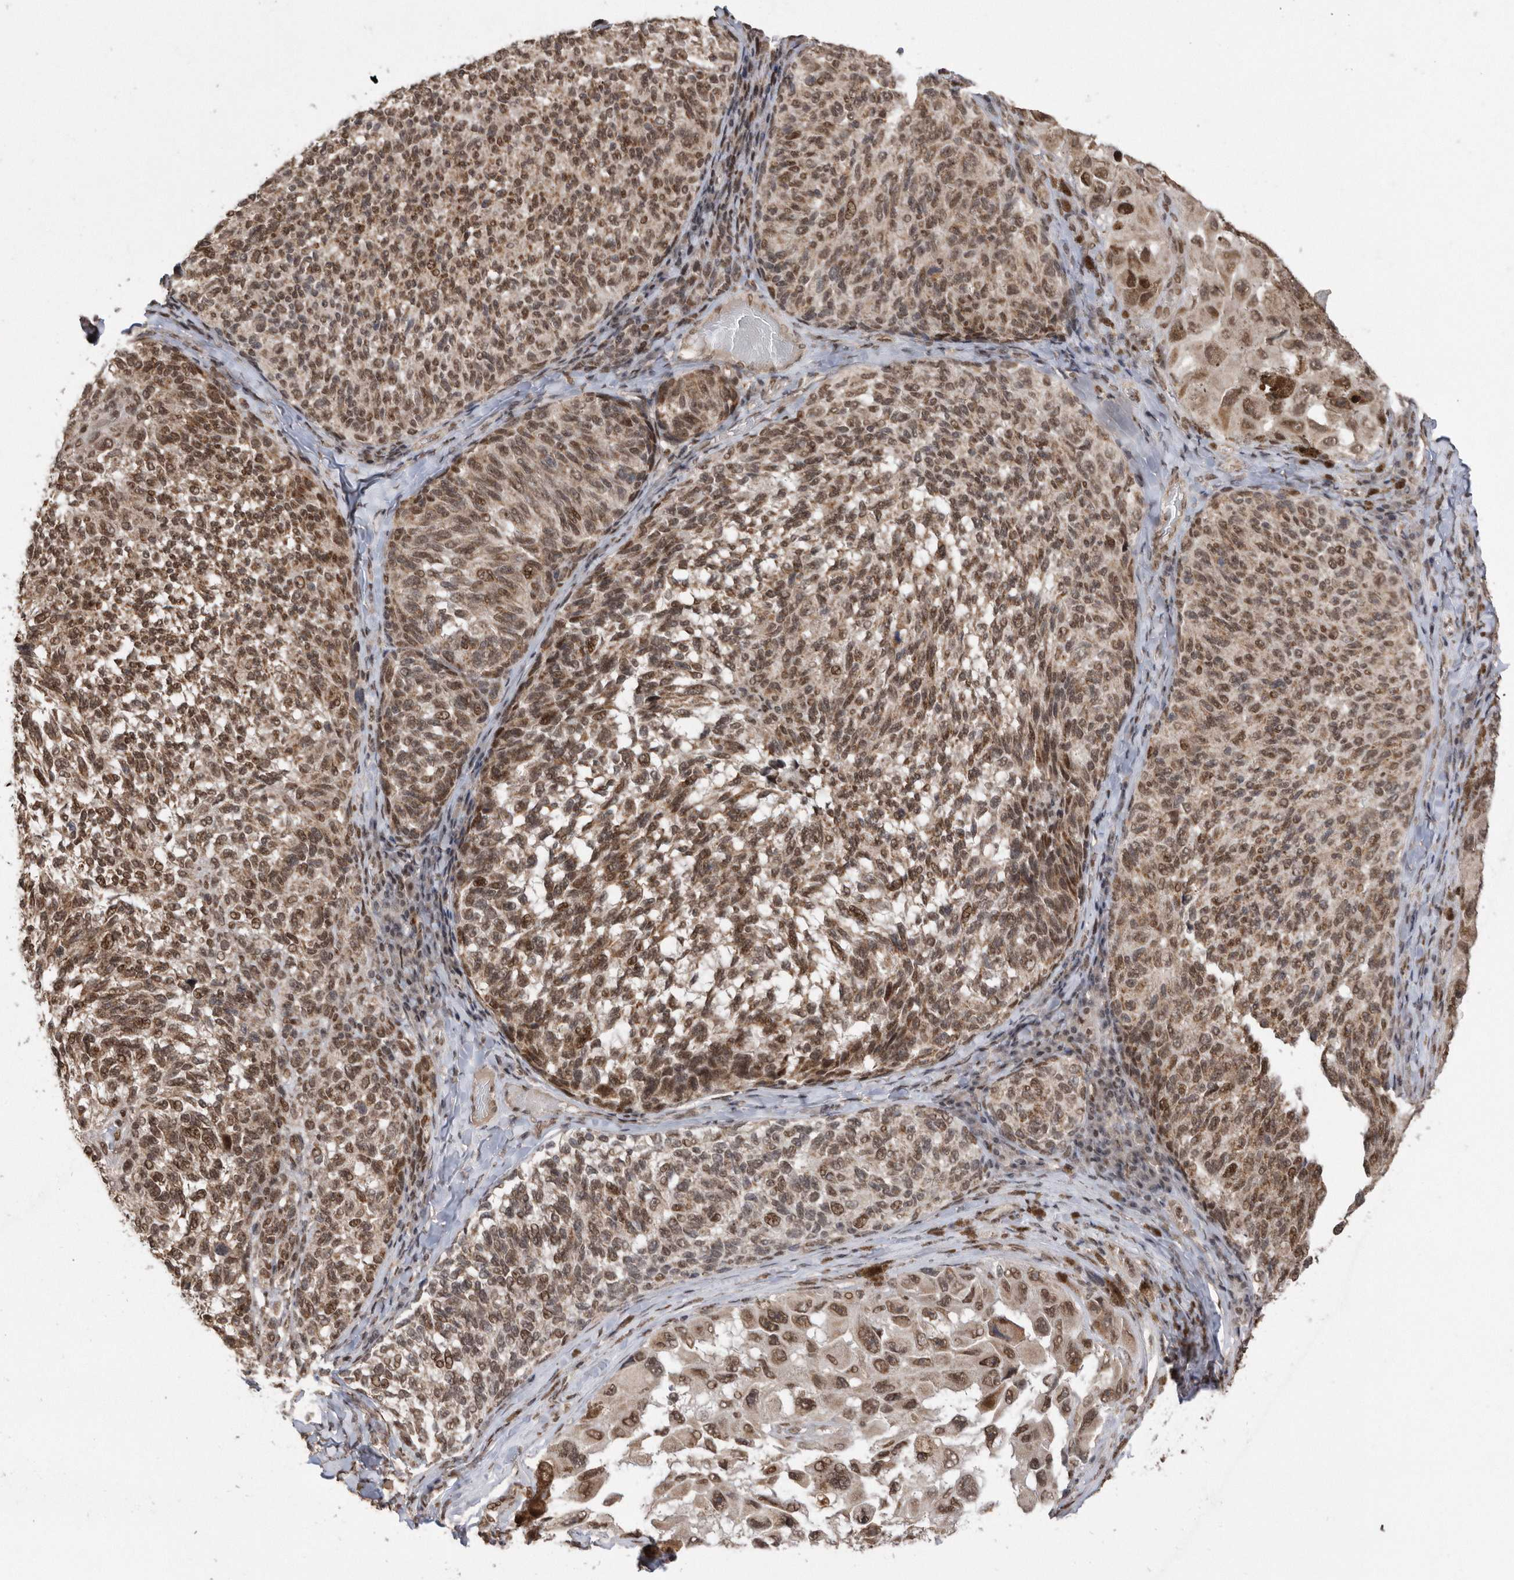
{"staining": {"intensity": "moderate", "quantity": ">75%", "location": "cytoplasmic/membranous,nuclear"}, "tissue": "melanoma", "cell_type": "Tumor cells", "image_type": "cancer", "snomed": [{"axis": "morphology", "description": "Malignant melanoma, NOS"}, {"axis": "topography", "description": "Skin"}], "caption": "The photomicrograph displays staining of melanoma, revealing moderate cytoplasmic/membranous and nuclear protein expression (brown color) within tumor cells.", "gene": "TDRD3", "patient": {"sex": "female", "age": 73}}